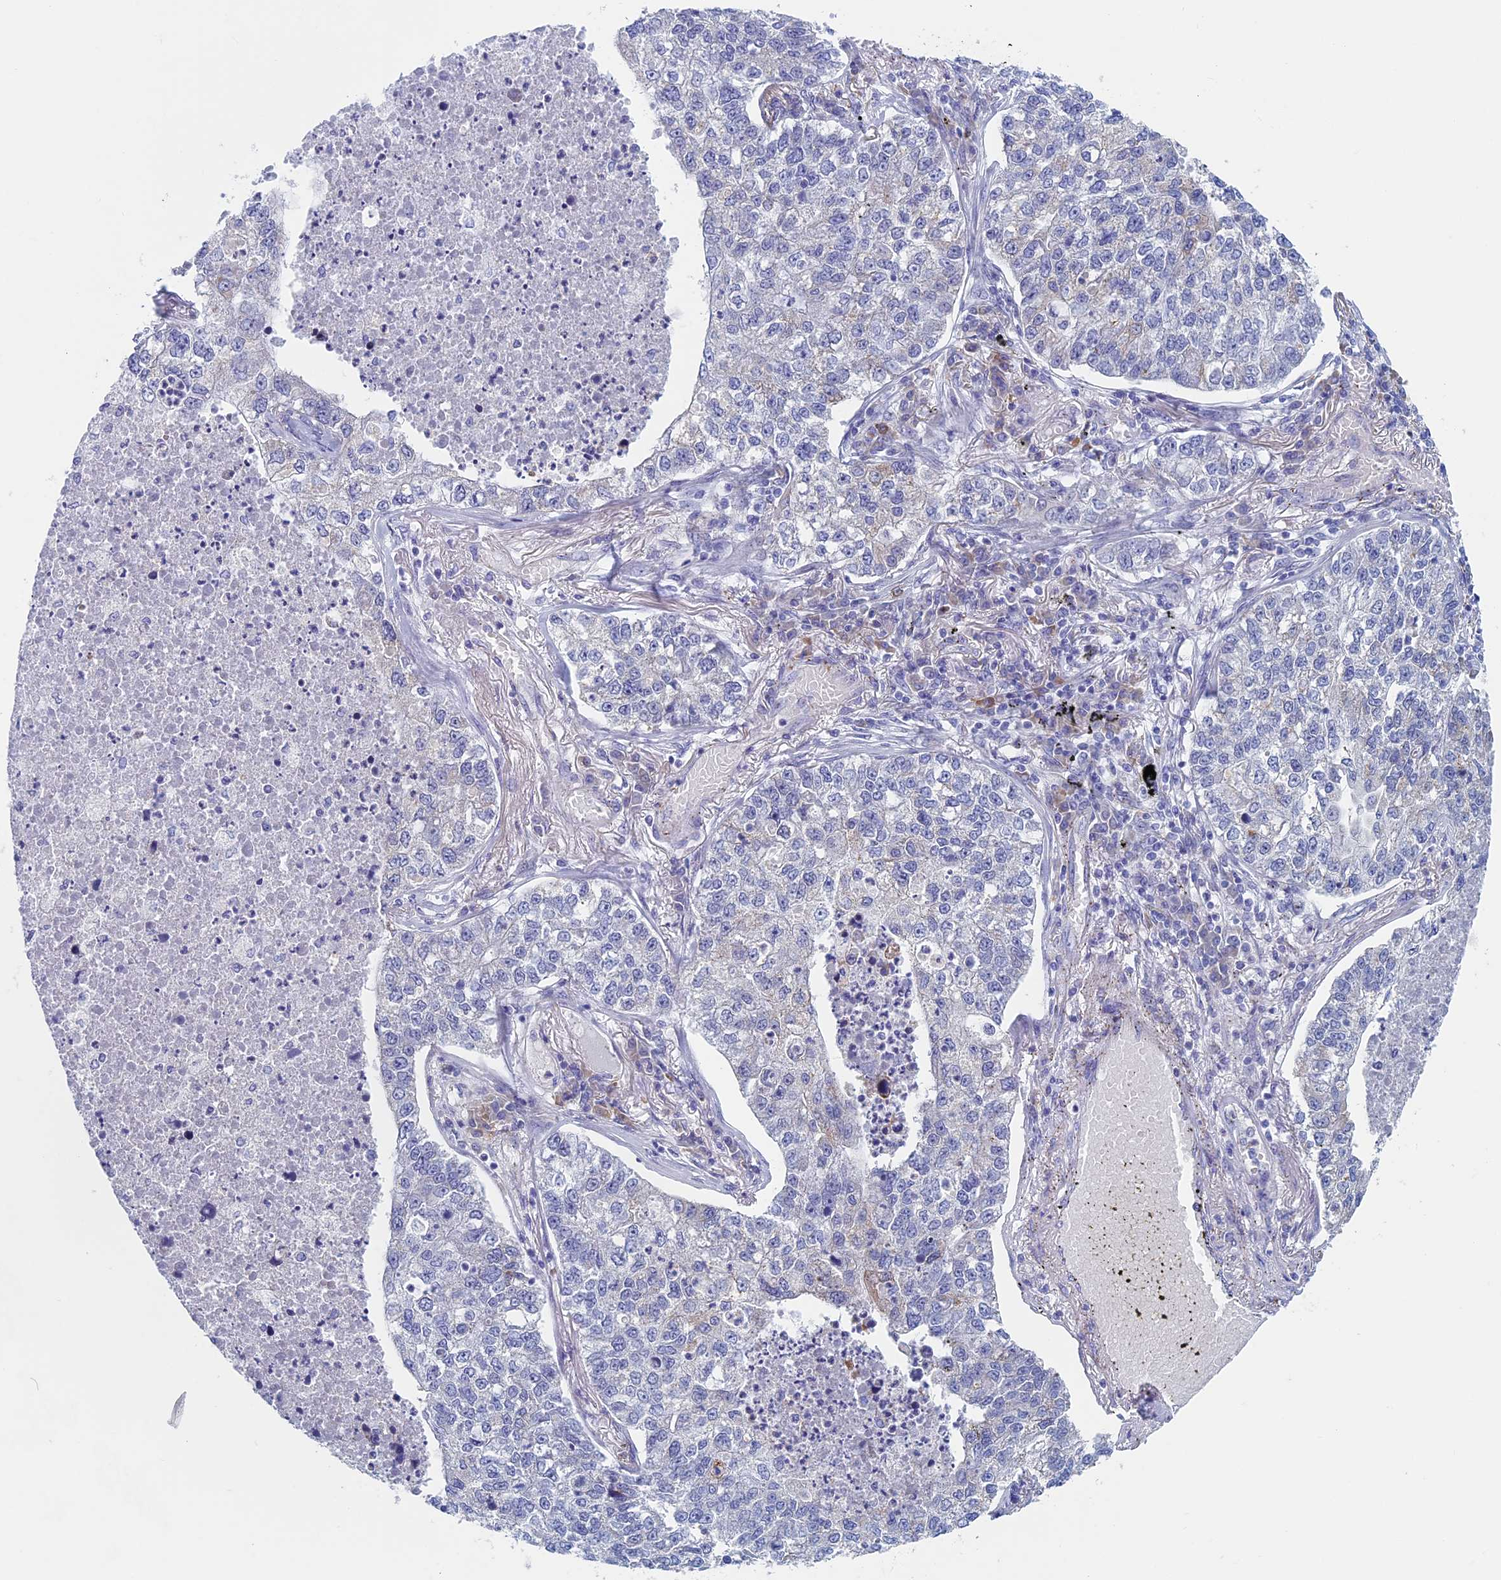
{"staining": {"intensity": "negative", "quantity": "none", "location": "none"}, "tissue": "lung cancer", "cell_type": "Tumor cells", "image_type": "cancer", "snomed": [{"axis": "morphology", "description": "Adenocarcinoma, NOS"}, {"axis": "topography", "description": "Lung"}], "caption": "Photomicrograph shows no protein staining in tumor cells of lung cancer (adenocarcinoma) tissue. The staining was performed using DAB (3,3'-diaminobenzidine) to visualize the protein expression in brown, while the nuclei were stained in blue with hematoxylin (Magnification: 20x).", "gene": "MAGEB6", "patient": {"sex": "male", "age": 49}}